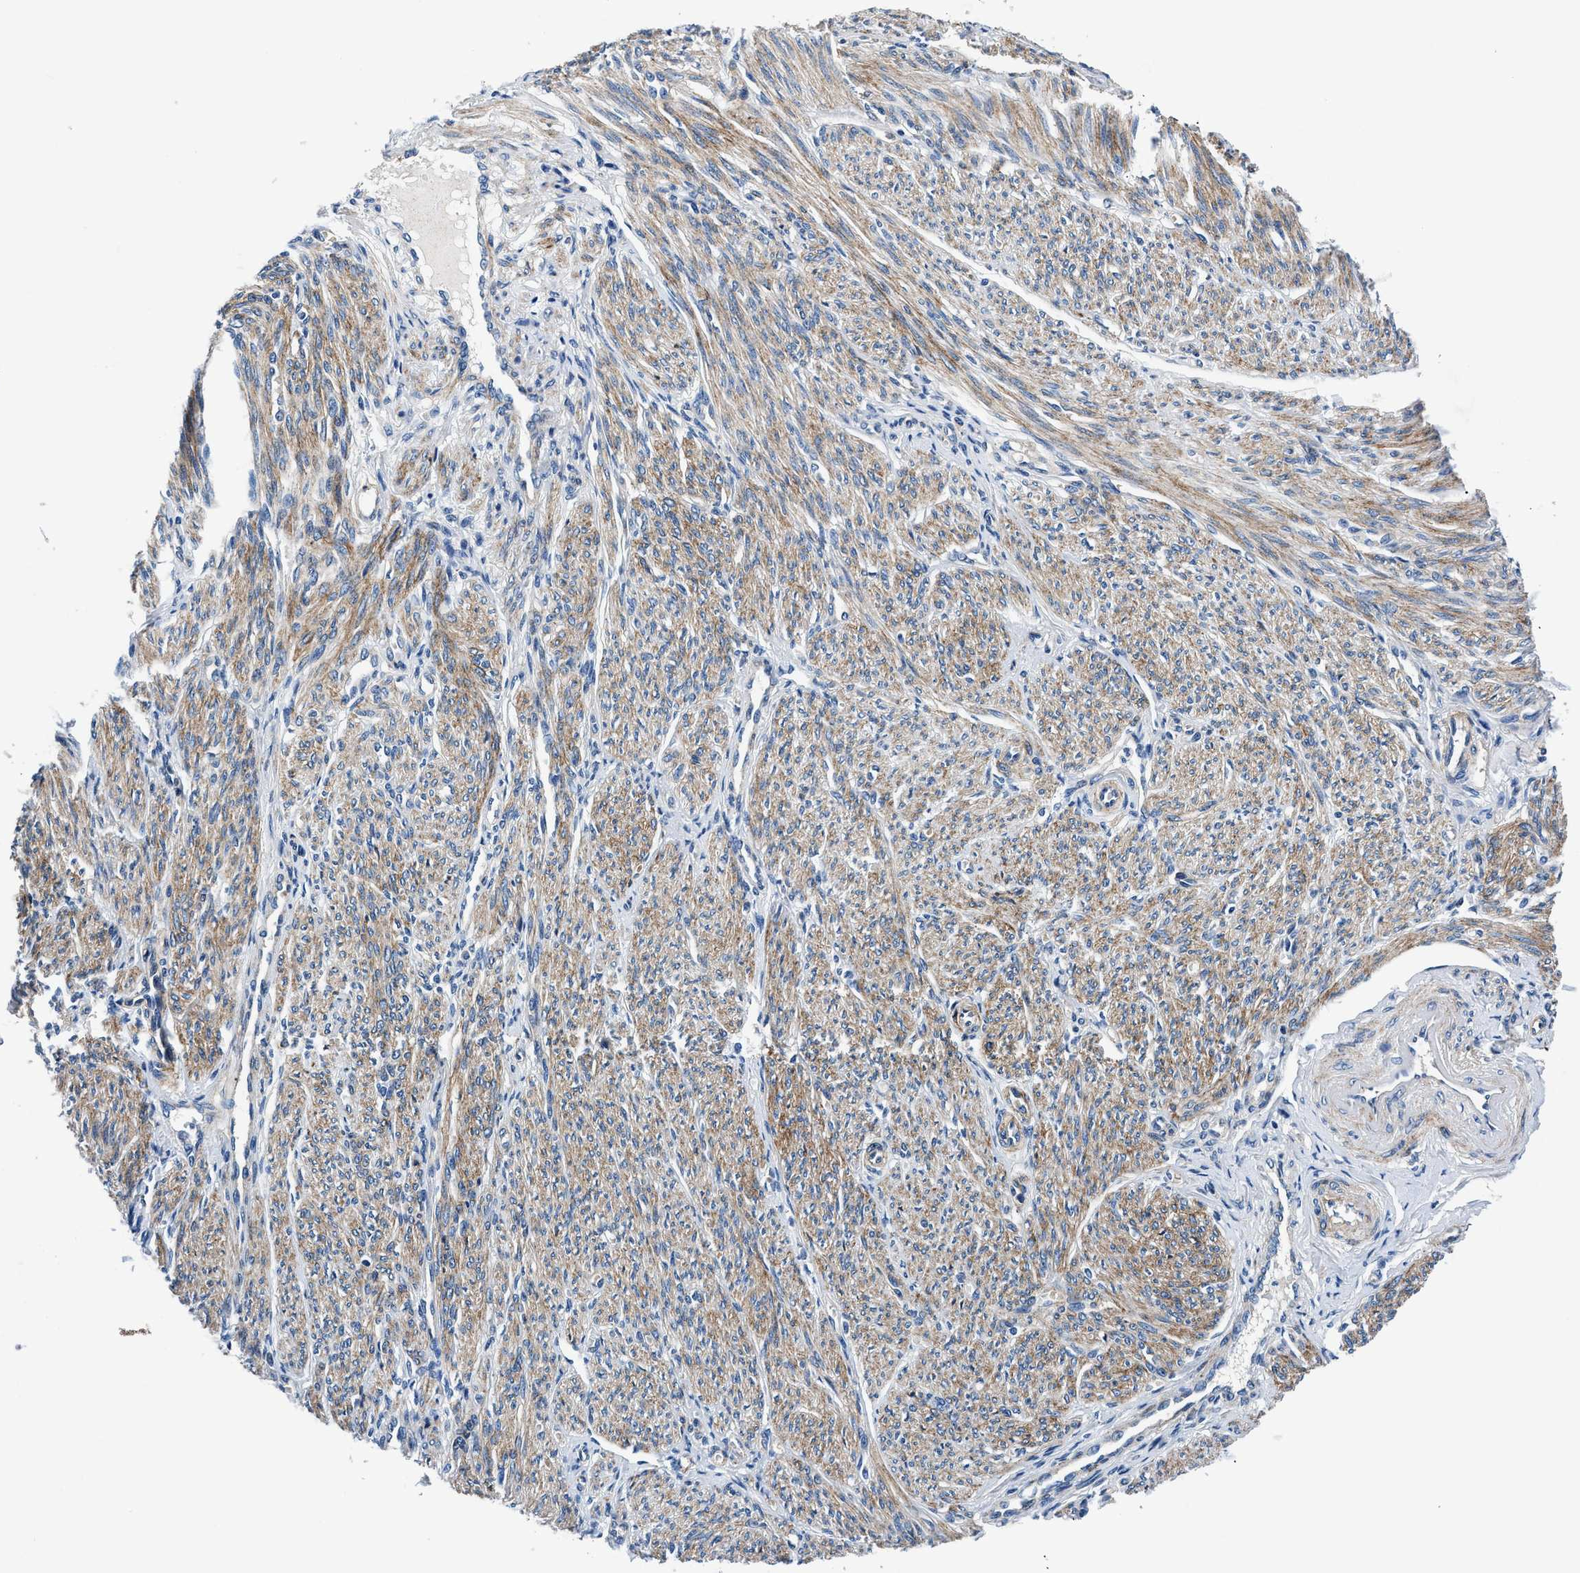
{"staining": {"intensity": "moderate", "quantity": ">75%", "location": "cytoplasmic/membranous"}, "tissue": "smooth muscle", "cell_type": "Smooth muscle cells", "image_type": "normal", "snomed": [{"axis": "morphology", "description": "Normal tissue, NOS"}, {"axis": "topography", "description": "Smooth muscle"}], "caption": "Protein staining of normal smooth muscle reveals moderate cytoplasmic/membranous expression in about >75% of smooth muscle cells. The staining was performed using DAB to visualize the protein expression in brown, while the nuclei were stained in blue with hematoxylin (Magnification: 20x).", "gene": "DAG1", "patient": {"sex": "female", "age": 65}}